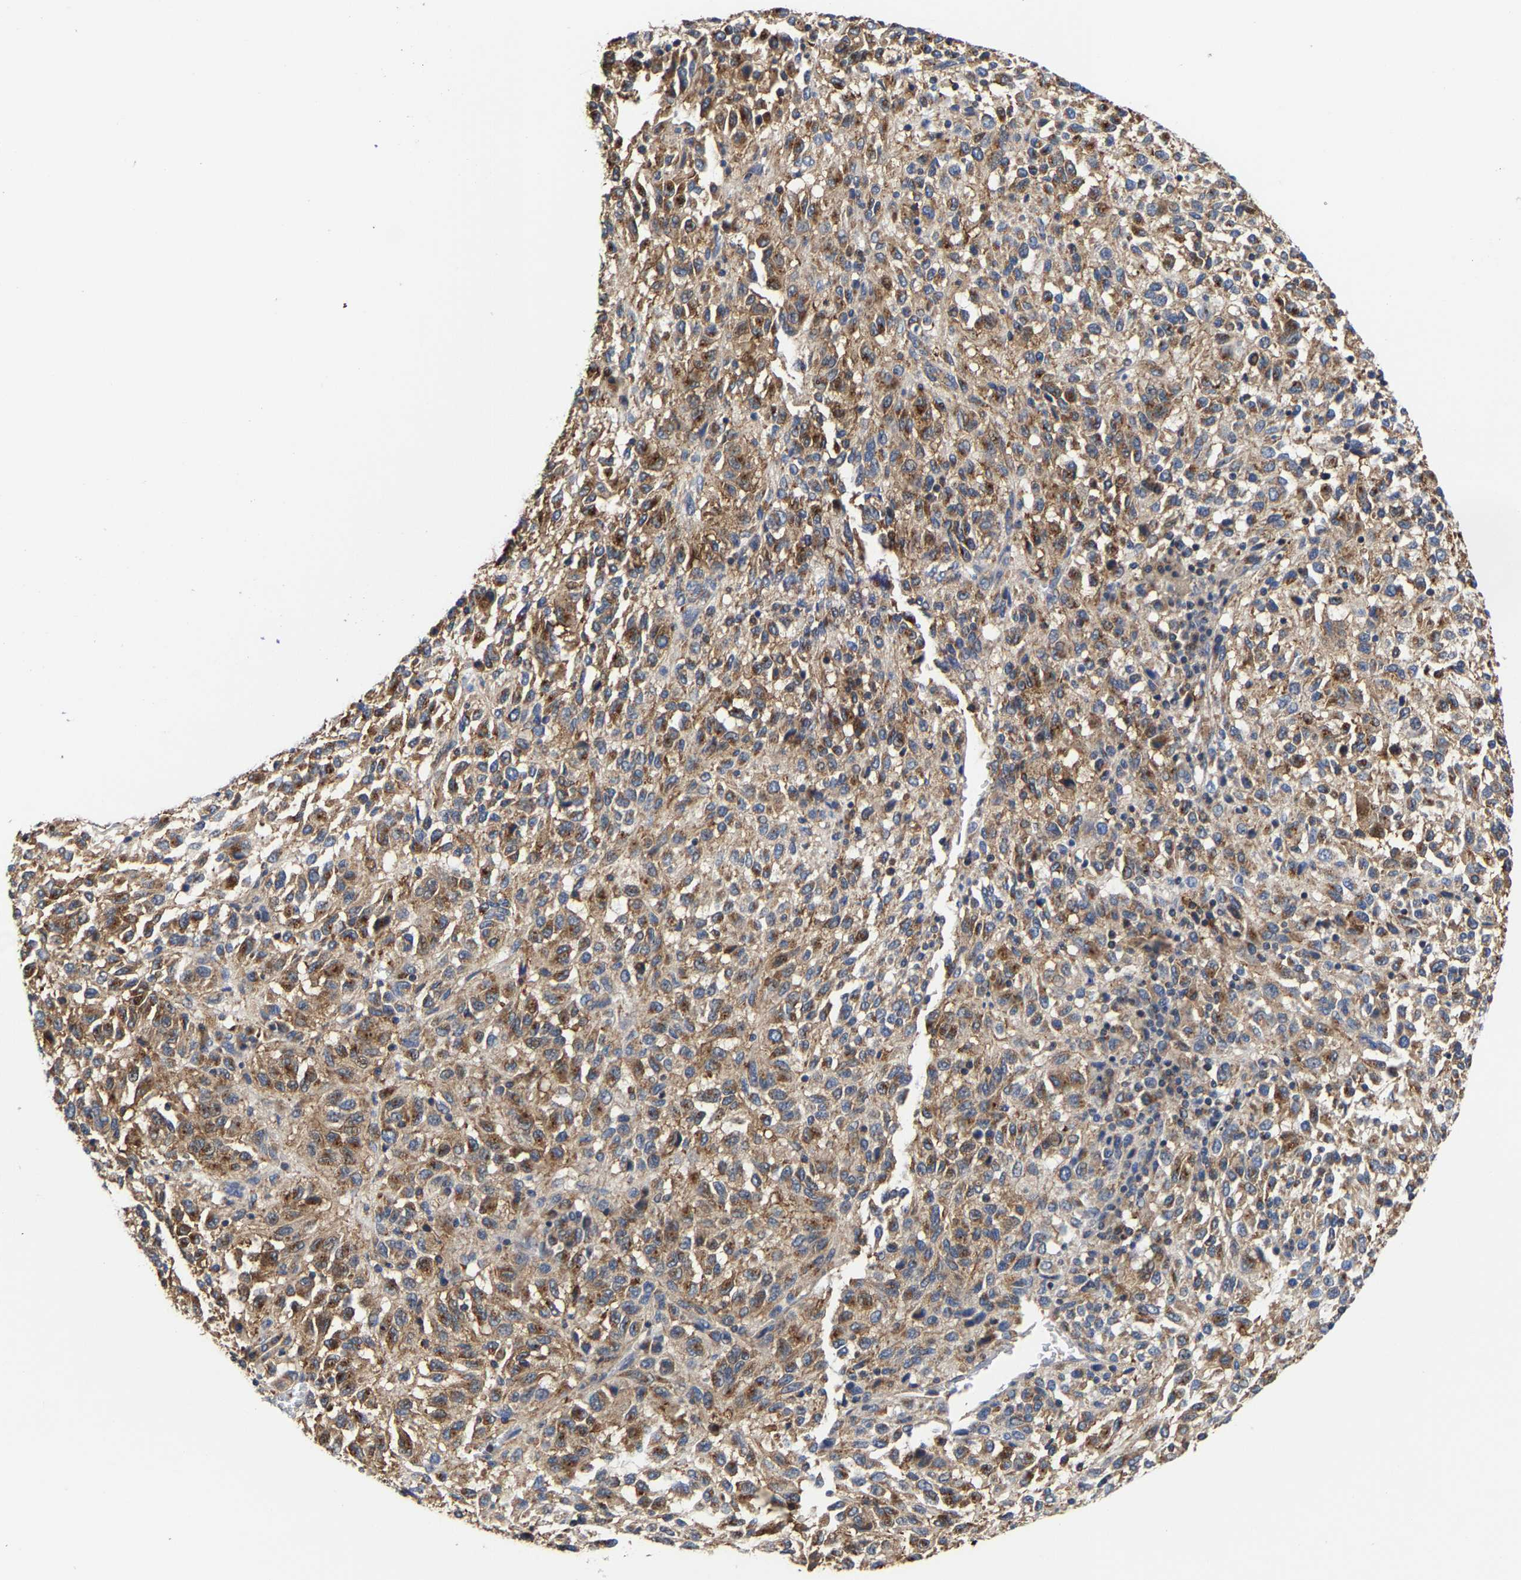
{"staining": {"intensity": "weak", "quantity": ">75%", "location": "cytoplasmic/membranous"}, "tissue": "melanoma", "cell_type": "Tumor cells", "image_type": "cancer", "snomed": [{"axis": "morphology", "description": "Malignant melanoma, Metastatic site"}, {"axis": "topography", "description": "Lung"}], "caption": "Melanoma tissue reveals weak cytoplasmic/membranous expression in approximately >75% of tumor cells", "gene": "PFKFB3", "patient": {"sex": "male", "age": 64}}